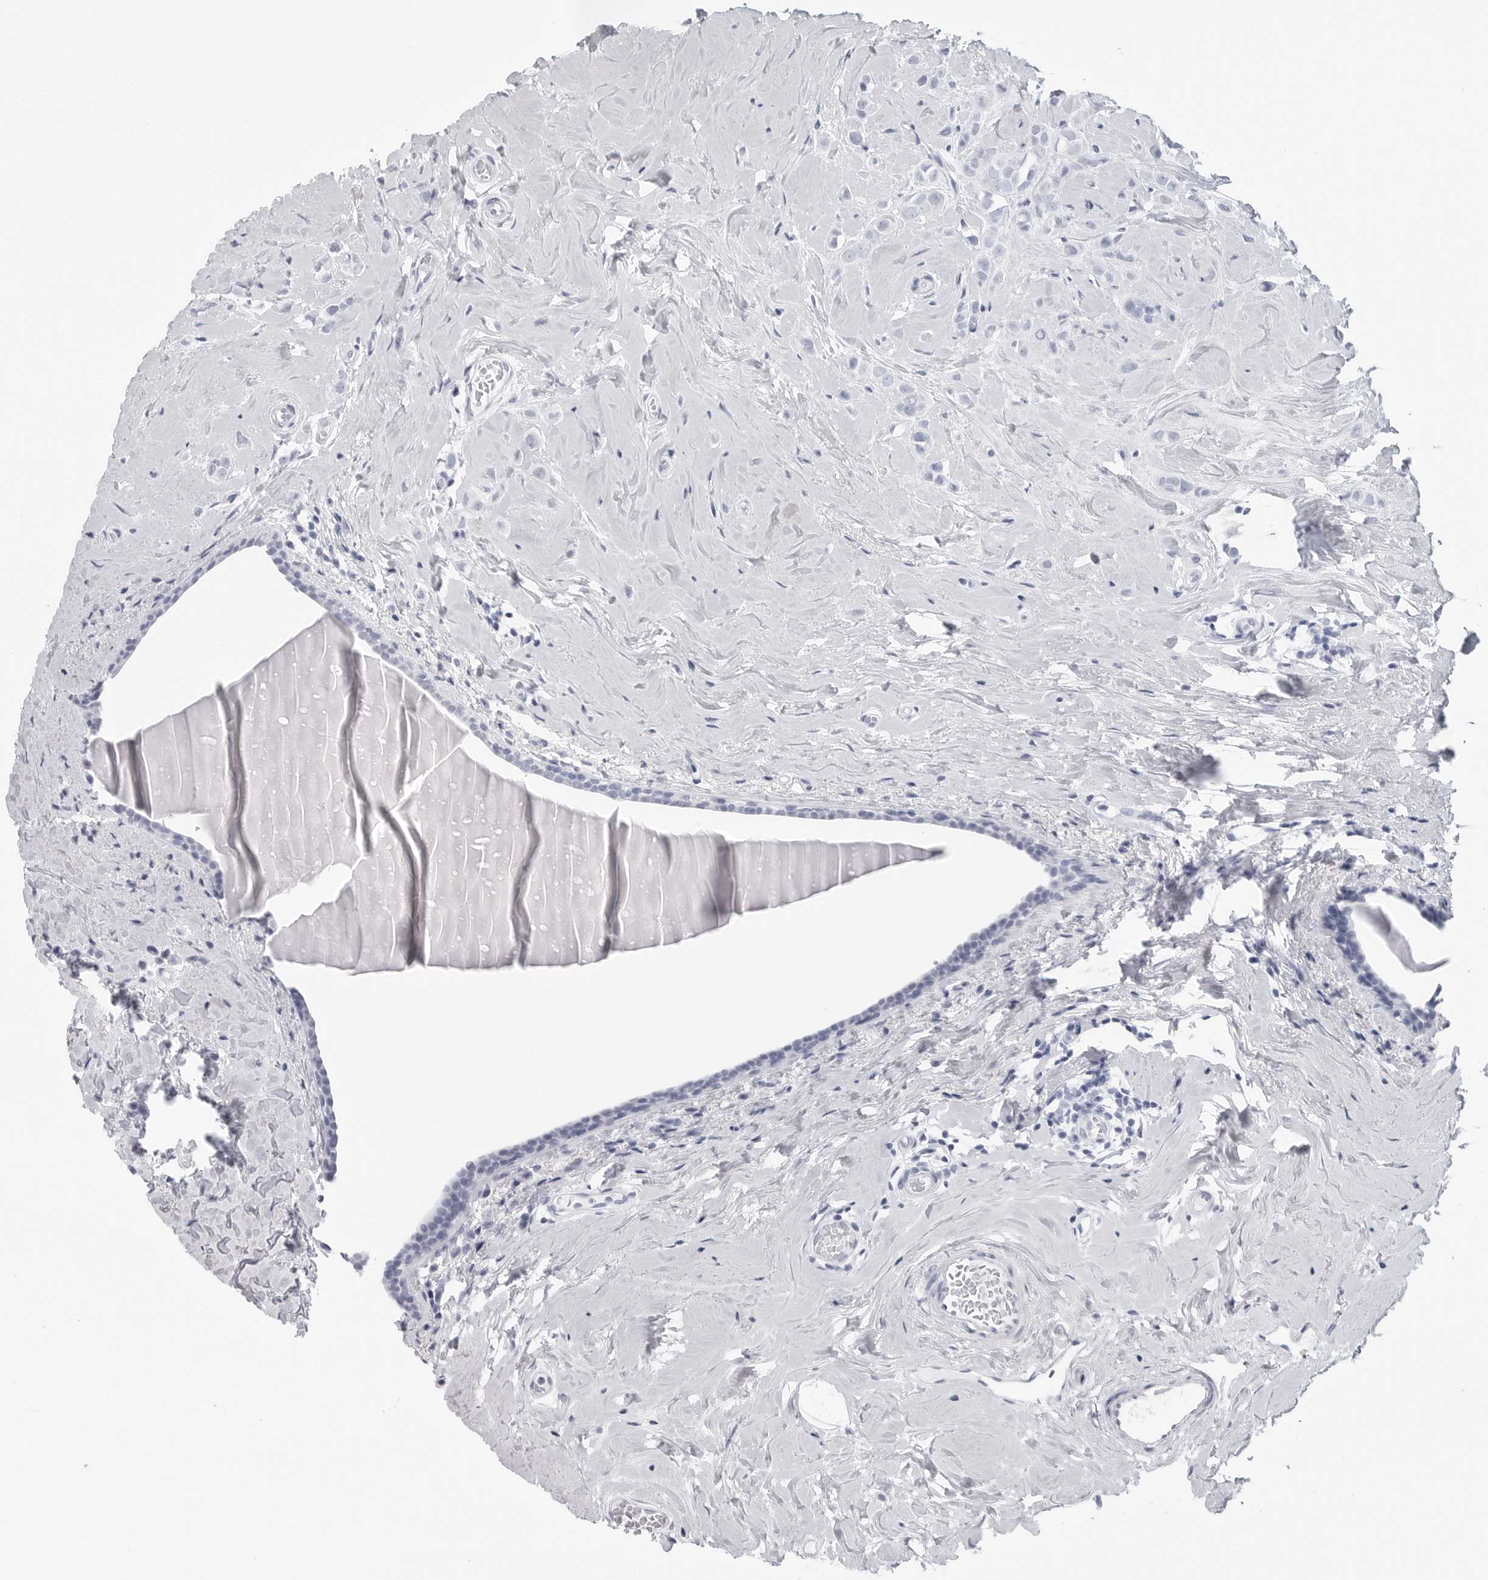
{"staining": {"intensity": "negative", "quantity": "none", "location": "none"}, "tissue": "breast cancer", "cell_type": "Tumor cells", "image_type": "cancer", "snomed": [{"axis": "morphology", "description": "Lobular carcinoma"}, {"axis": "topography", "description": "Breast"}], "caption": "Human breast cancer (lobular carcinoma) stained for a protein using IHC reveals no positivity in tumor cells.", "gene": "CSH1", "patient": {"sex": "female", "age": 47}}